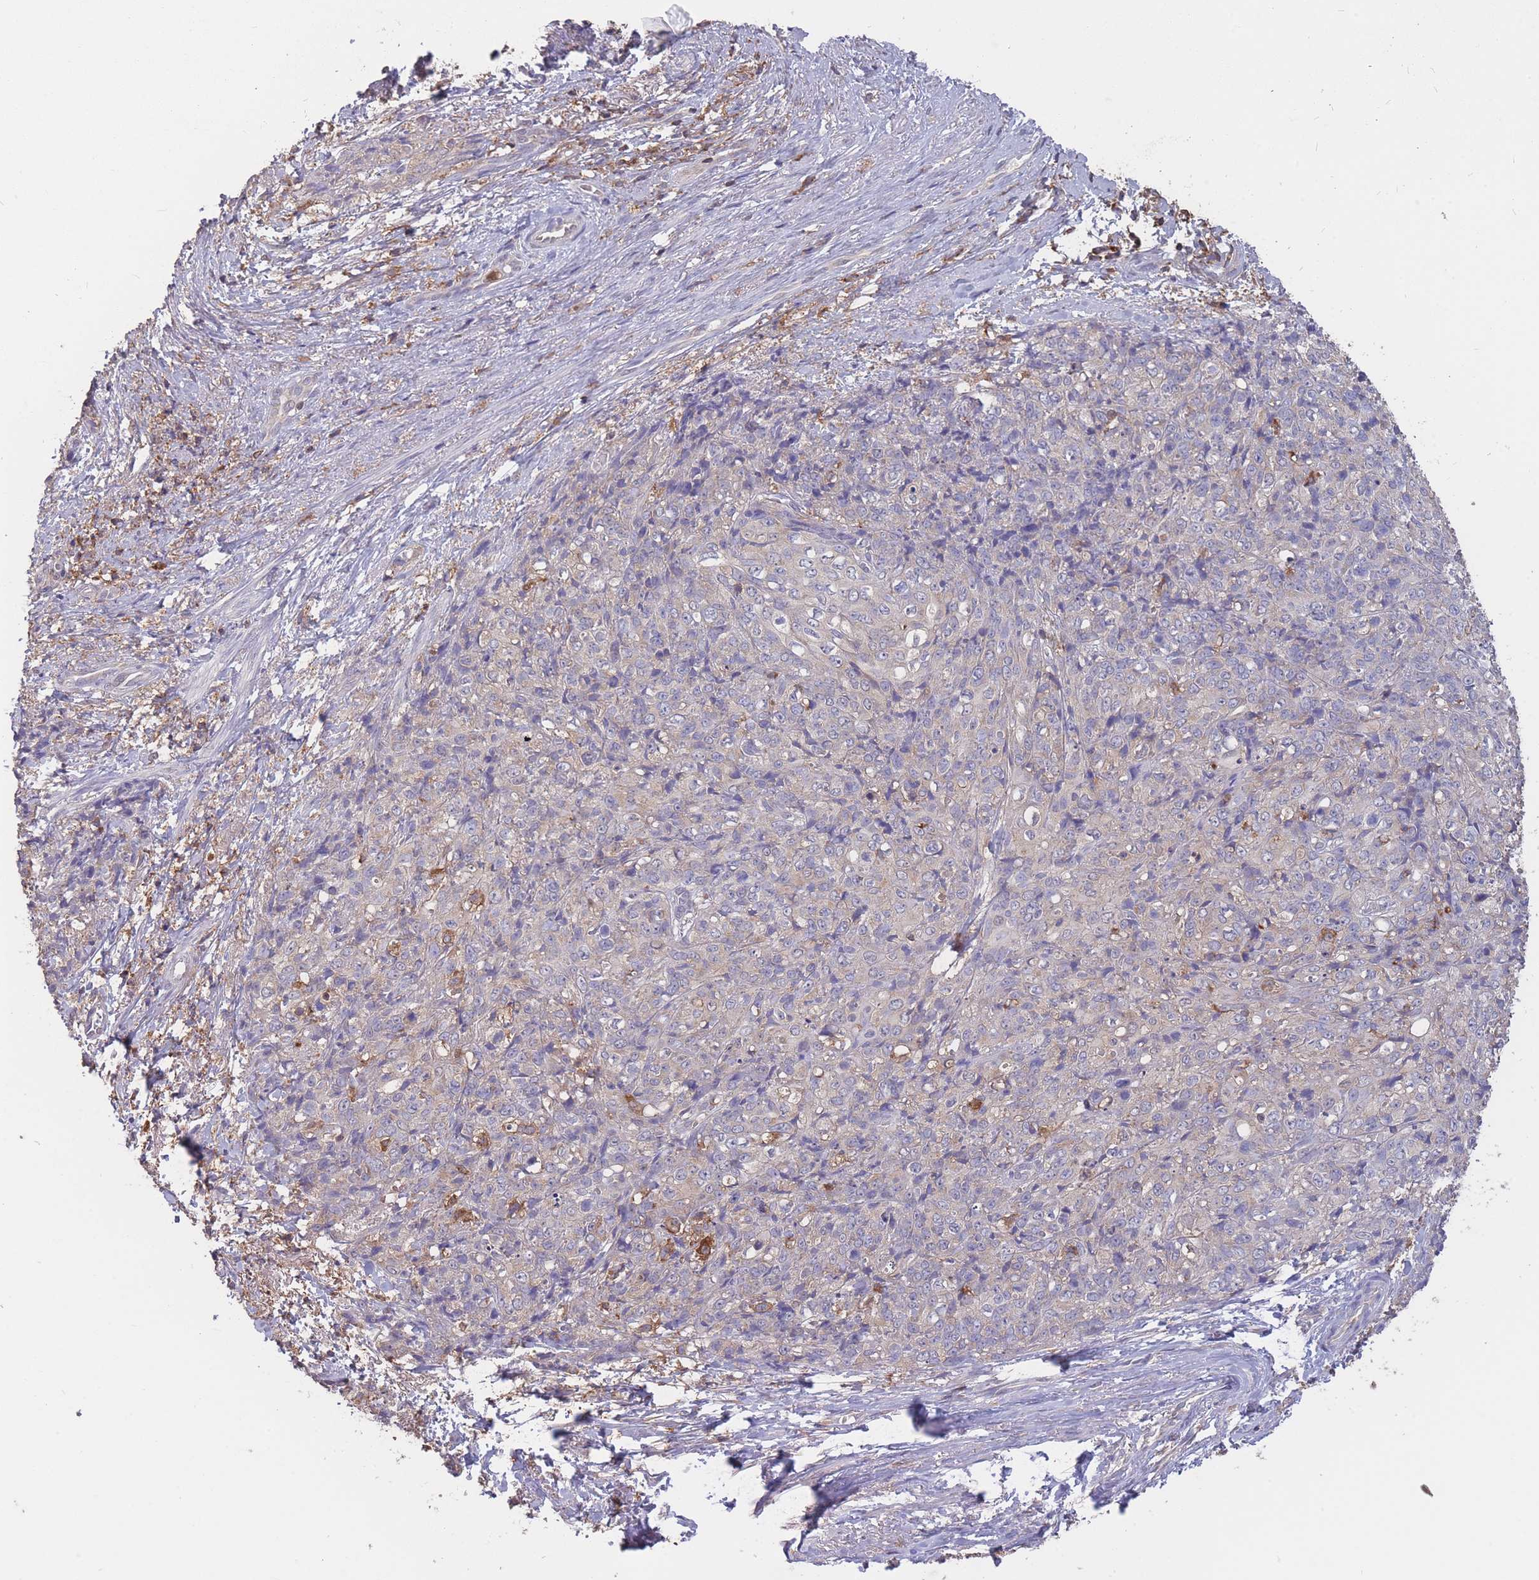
{"staining": {"intensity": "negative", "quantity": "none", "location": "none"}, "tissue": "skin cancer", "cell_type": "Tumor cells", "image_type": "cancer", "snomed": [{"axis": "morphology", "description": "Squamous cell carcinoma, NOS"}, {"axis": "topography", "description": "Skin"}, {"axis": "topography", "description": "Vulva"}], "caption": "Photomicrograph shows no protein positivity in tumor cells of skin cancer (squamous cell carcinoma) tissue.", "gene": "GMIP", "patient": {"sex": "female", "age": 85}}